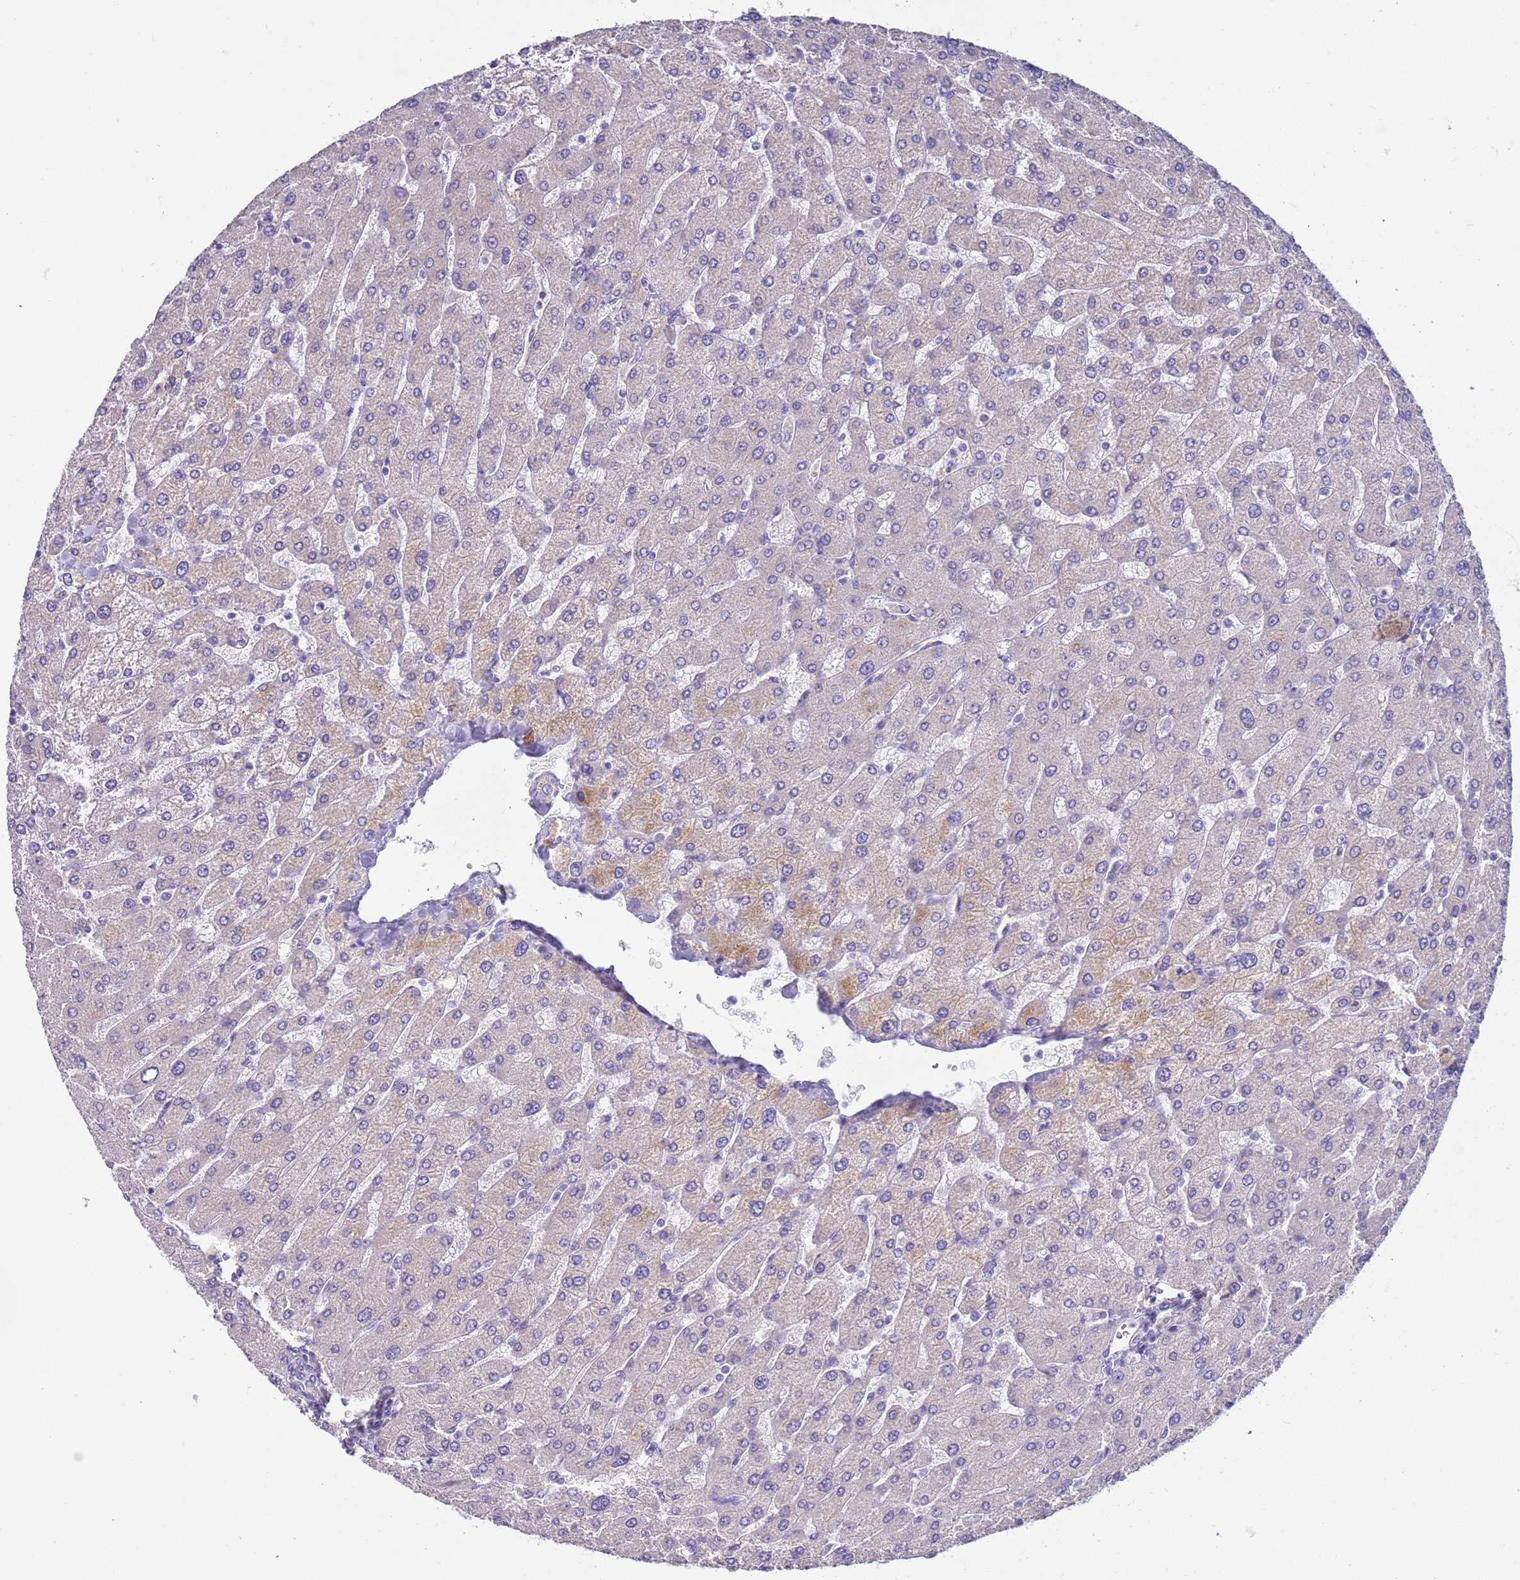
{"staining": {"intensity": "negative", "quantity": "none", "location": "none"}, "tissue": "liver", "cell_type": "Cholangiocytes", "image_type": "normal", "snomed": [{"axis": "morphology", "description": "Normal tissue, NOS"}, {"axis": "topography", "description": "Liver"}], "caption": "Protein analysis of unremarkable liver shows no significant staining in cholangiocytes. (DAB immunohistochemistry visualized using brightfield microscopy, high magnification).", "gene": "BRMS1L", "patient": {"sex": "male", "age": 55}}